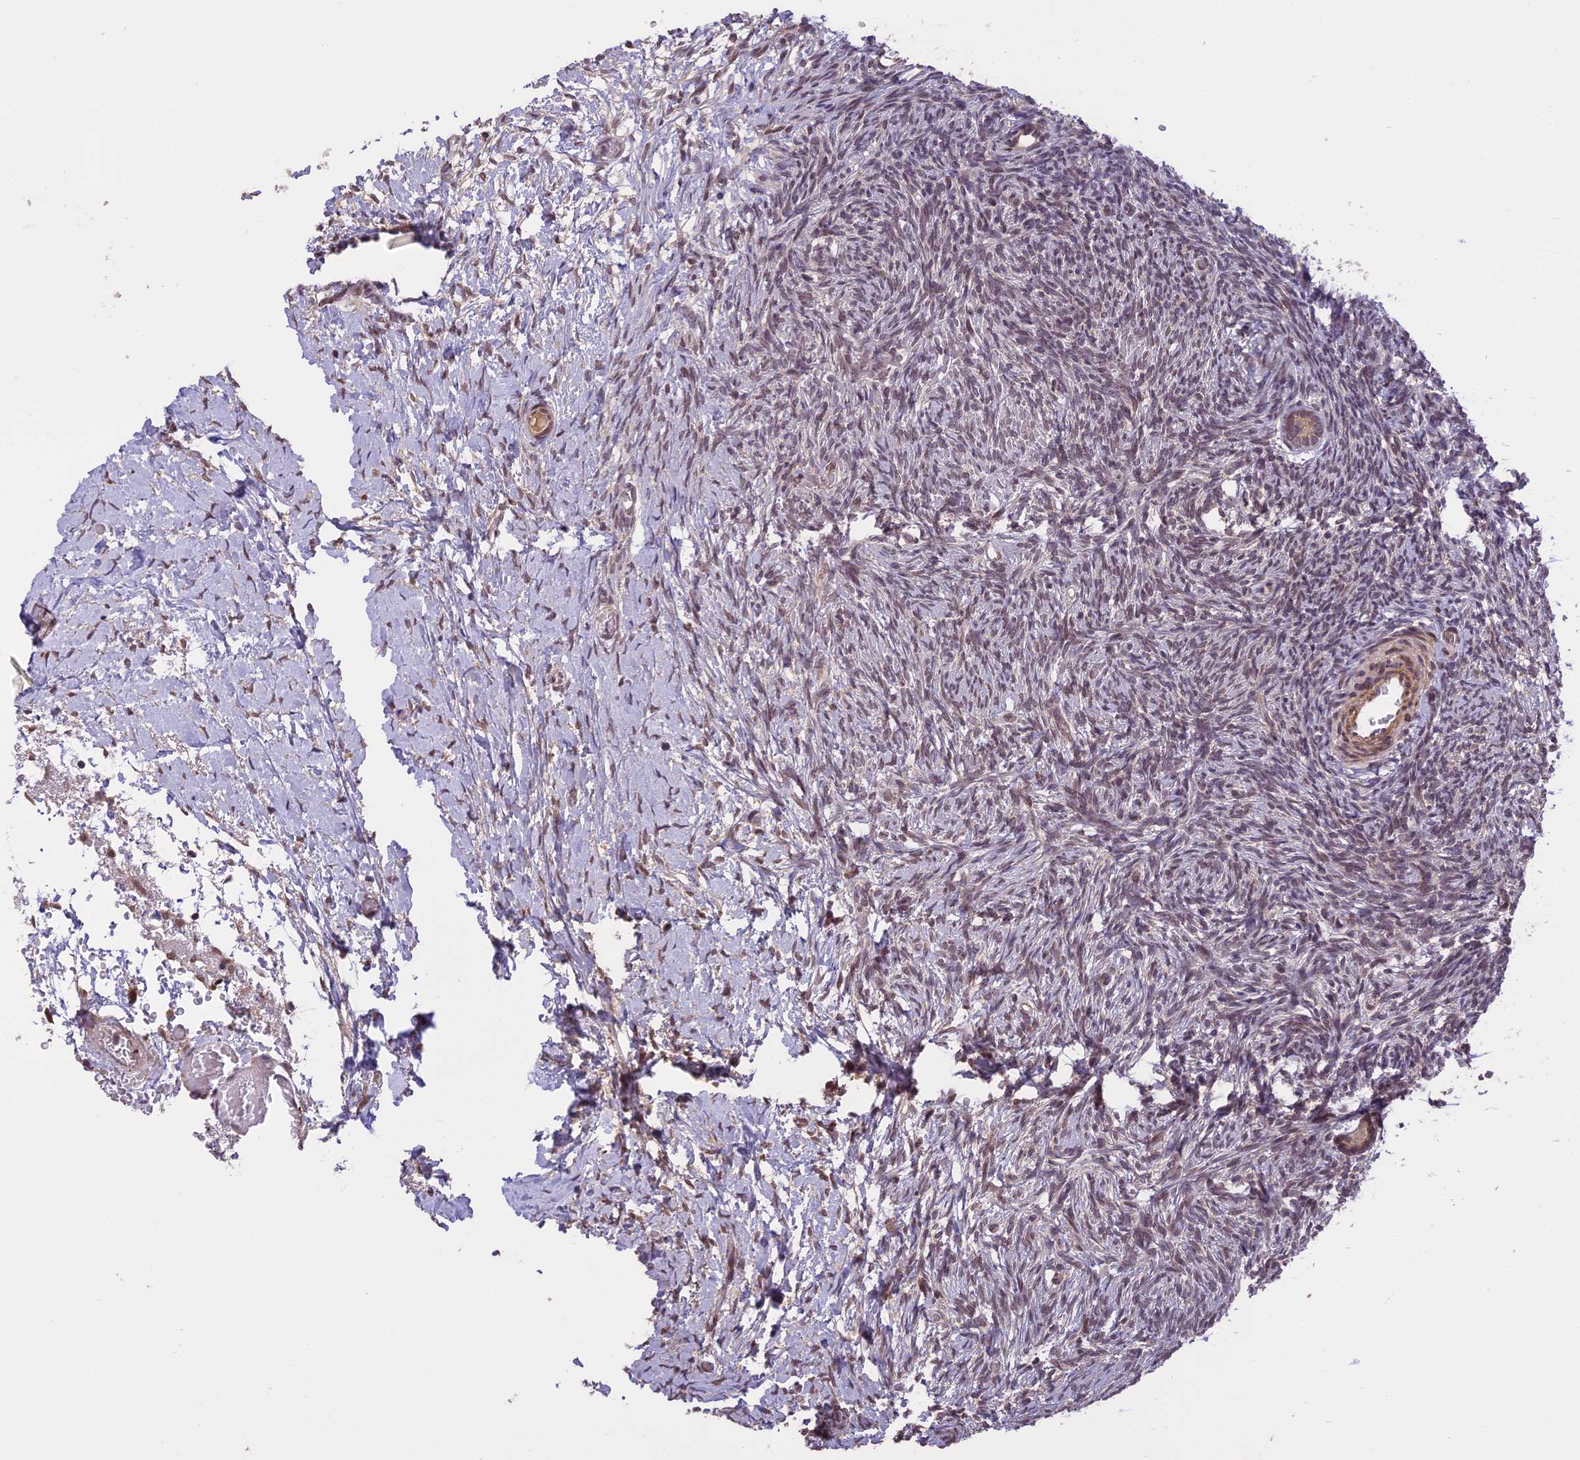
{"staining": {"intensity": "weak", "quantity": ">75%", "location": "cytoplasmic/membranous"}, "tissue": "ovary", "cell_type": "Follicle cells", "image_type": "normal", "snomed": [{"axis": "morphology", "description": "Normal tissue, NOS"}, {"axis": "topography", "description": "Ovary"}], "caption": "Immunohistochemical staining of unremarkable ovary exhibits >75% levels of weak cytoplasmic/membranous protein positivity in about >75% of follicle cells.", "gene": "PRELID2", "patient": {"sex": "female", "age": 39}}